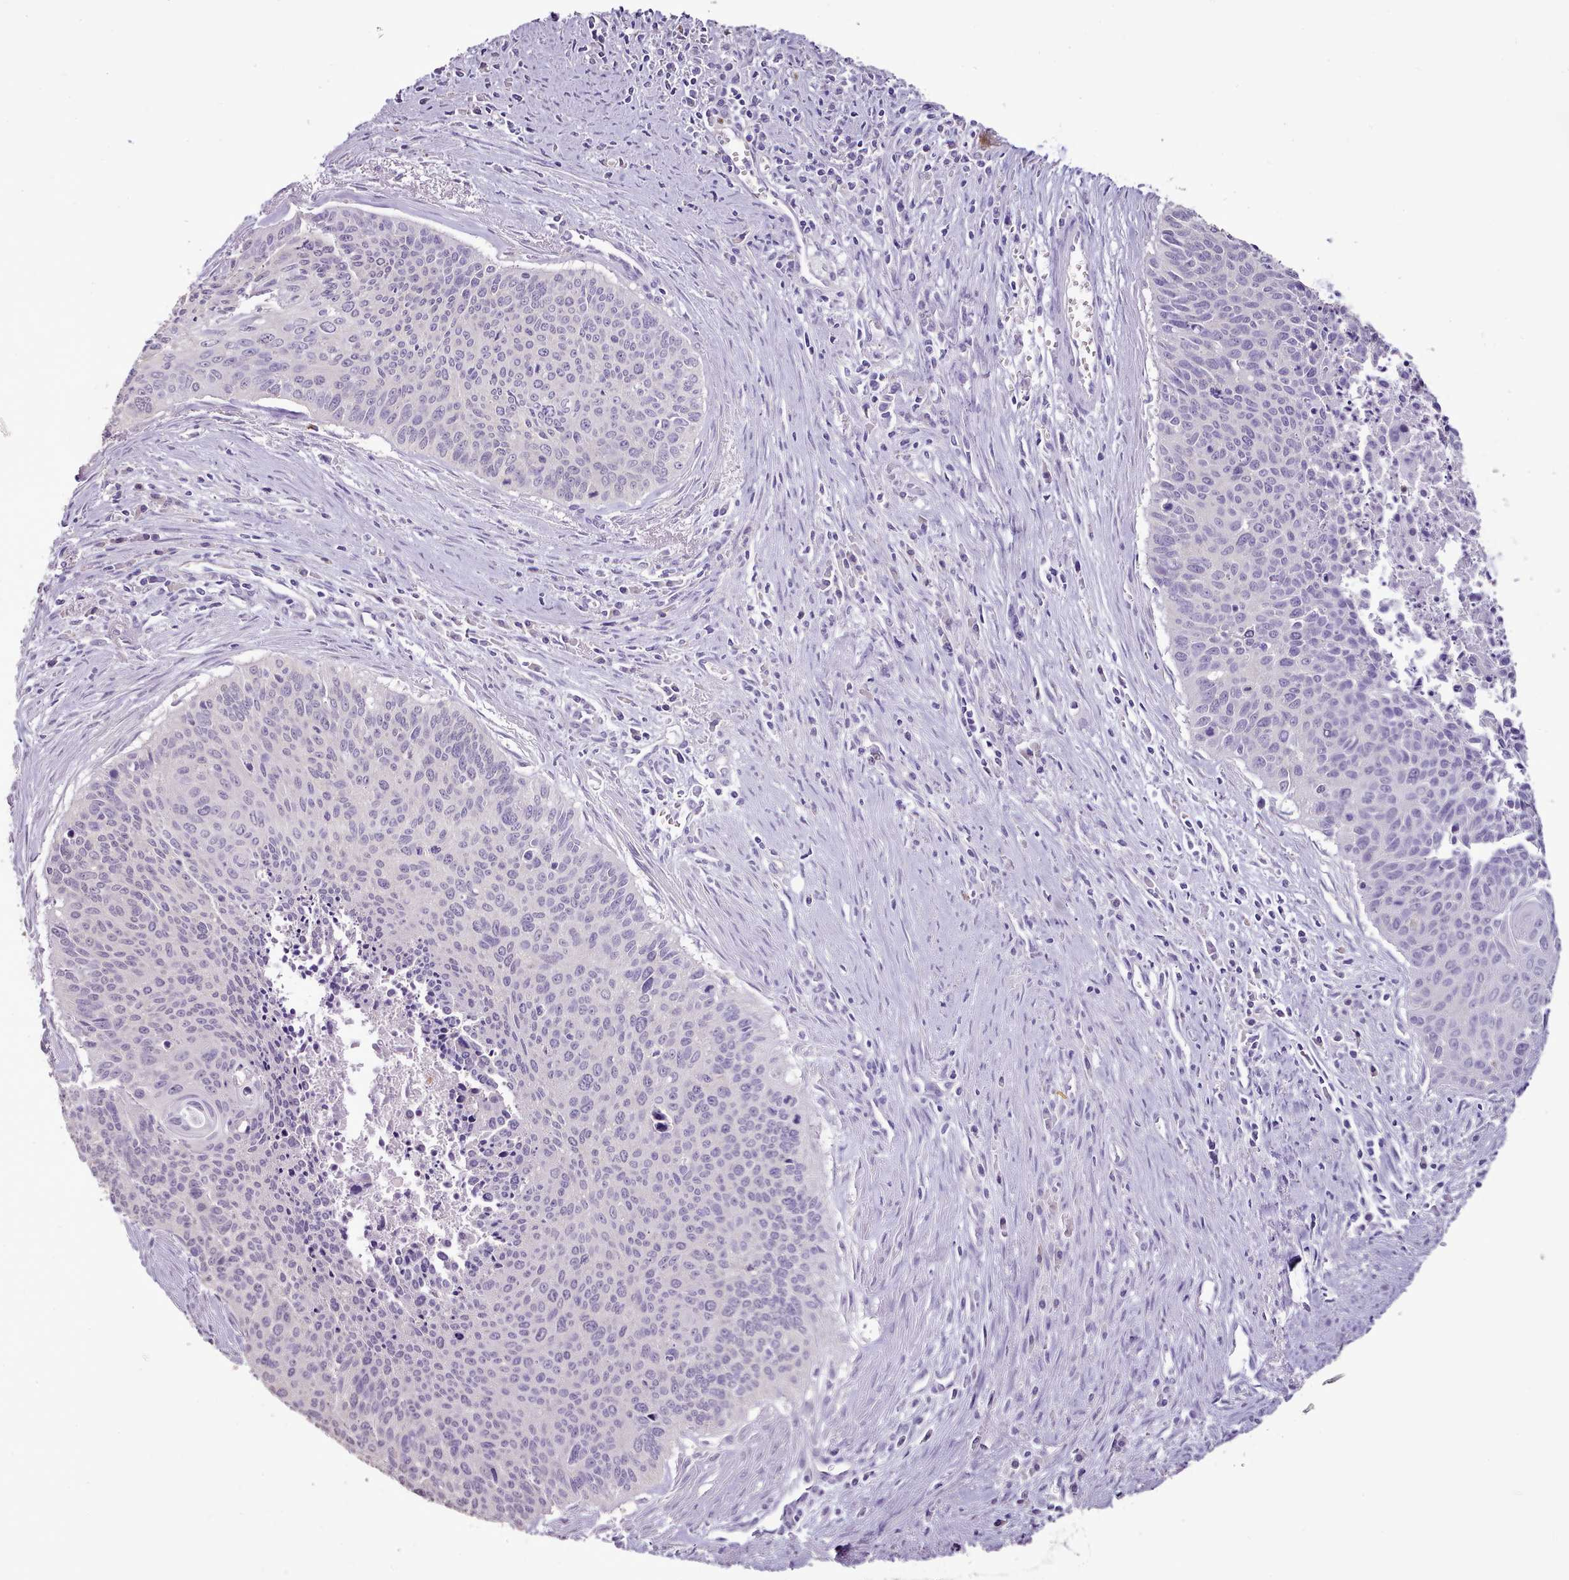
{"staining": {"intensity": "negative", "quantity": "none", "location": "none"}, "tissue": "cervical cancer", "cell_type": "Tumor cells", "image_type": "cancer", "snomed": [{"axis": "morphology", "description": "Squamous cell carcinoma, NOS"}, {"axis": "topography", "description": "Cervix"}], "caption": "Protein analysis of cervical cancer reveals no significant positivity in tumor cells.", "gene": "BLOC1S2", "patient": {"sex": "female", "age": 55}}